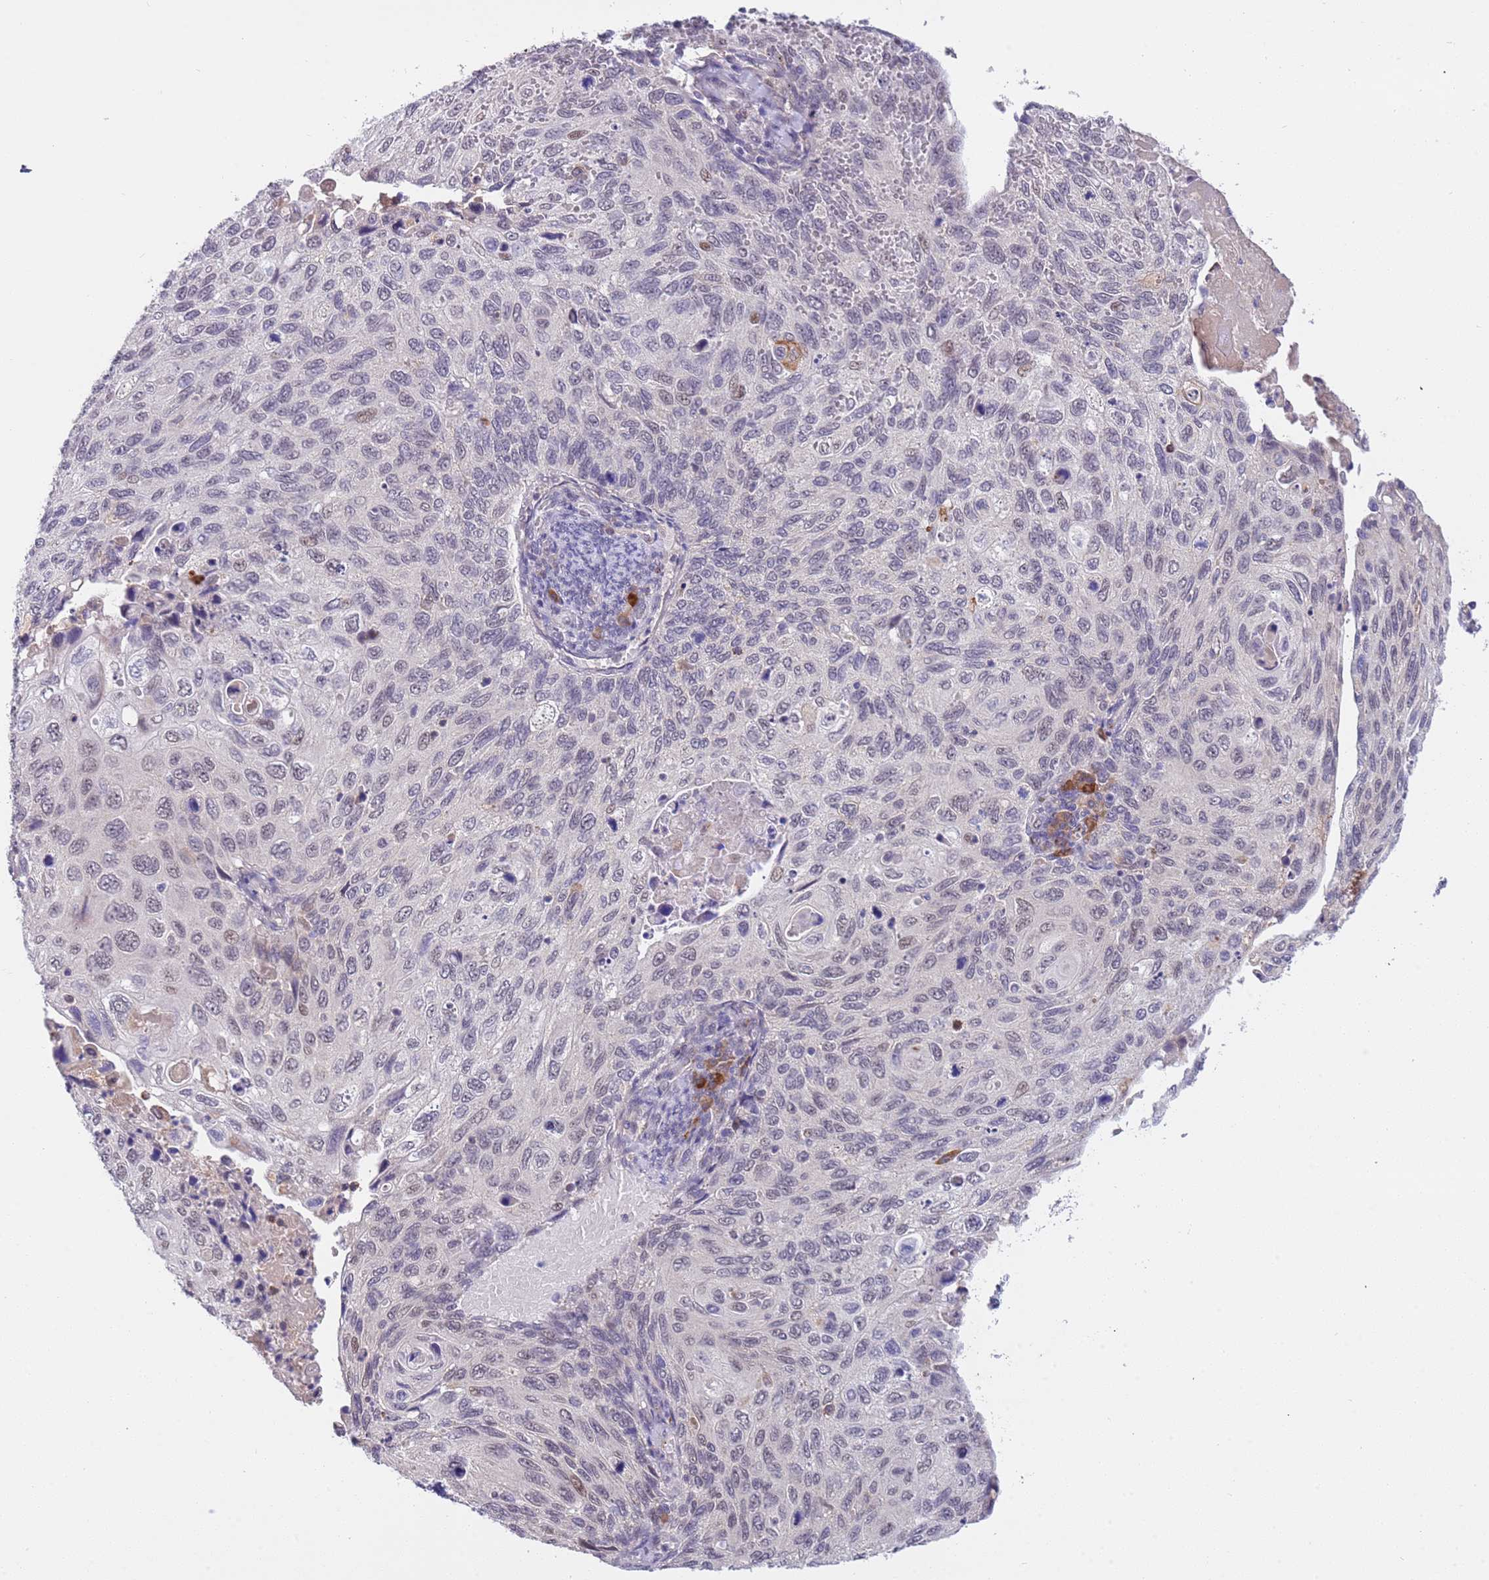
{"staining": {"intensity": "weak", "quantity": "<25%", "location": "nuclear"}, "tissue": "cervical cancer", "cell_type": "Tumor cells", "image_type": "cancer", "snomed": [{"axis": "morphology", "description": "Squamous cell carcinoma, NOS"}, {"axis": "topography", "description": "Cervix"}], "caption": "An image of cervical cancer stained for a protein displays no brown staining in tumor cells.", "gene": "MAGEF1", "patient": {"sex": "female", "age": 70}}